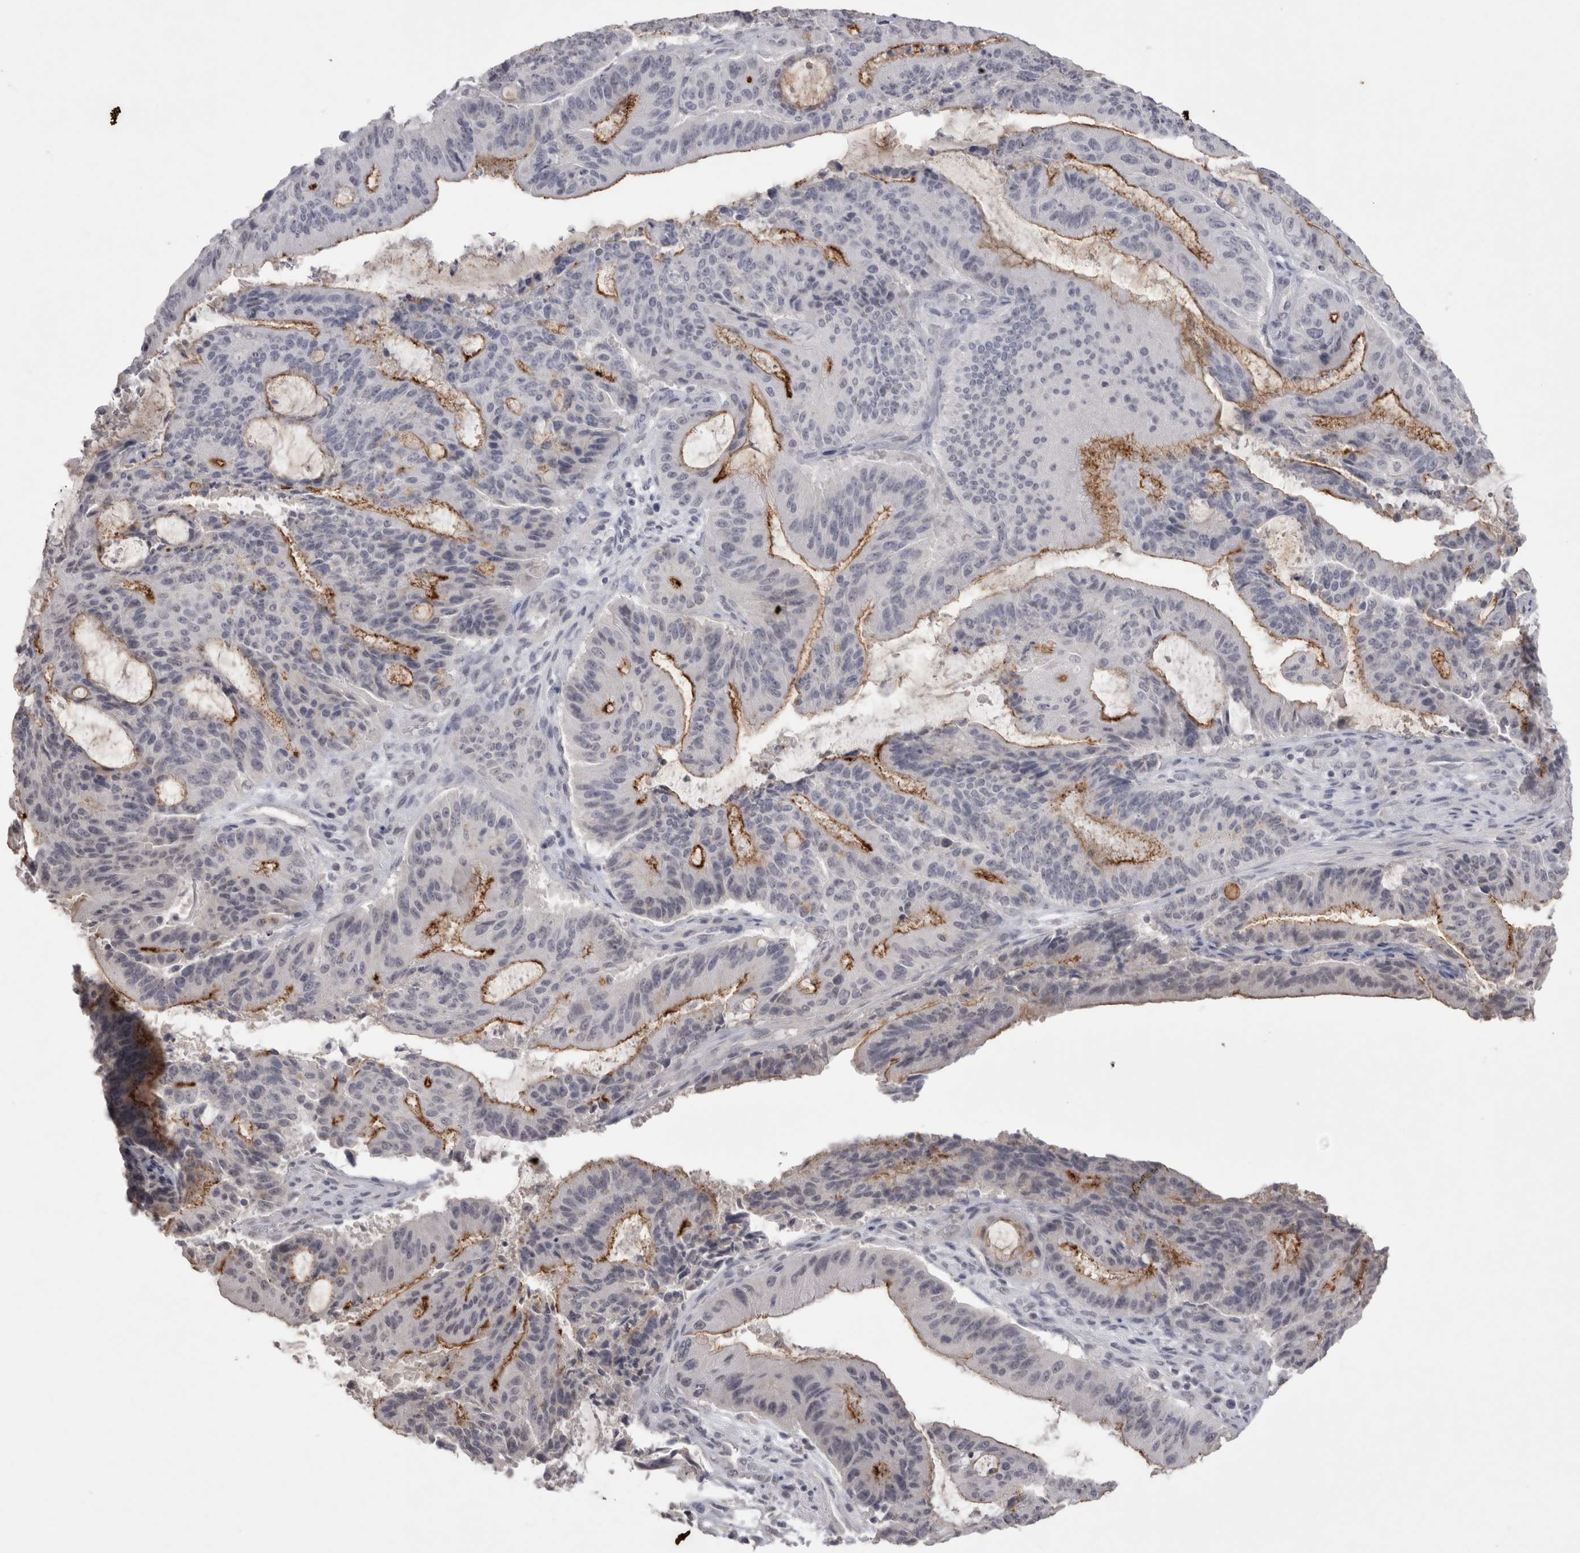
{"staining": {"intensity": "strong", "quantity": "25%-75%", "location": "cytoplasmic/membranous"}, "tissue": "liver cancer", "cell_type": "Tumor cells", "image_type": "cancer", "snomed": [{"axis": "morphology", "description": "Normal tissue, NOS"}, {"axis": "morphology", "description": "Cholangiocarcinoma"}, {"axis": "topography", "description": "Liver"}, {"axis": "topography", "description": "Peripheral nerve tissue"}], "caption": "Protein analysis of liver cancer tissue reveals strong cytoplasmic/membranous positivity in approximately 25%-75% of tumor cells.", "gene": "DDX4", "patient": {"sex": "female", "age": 73}}